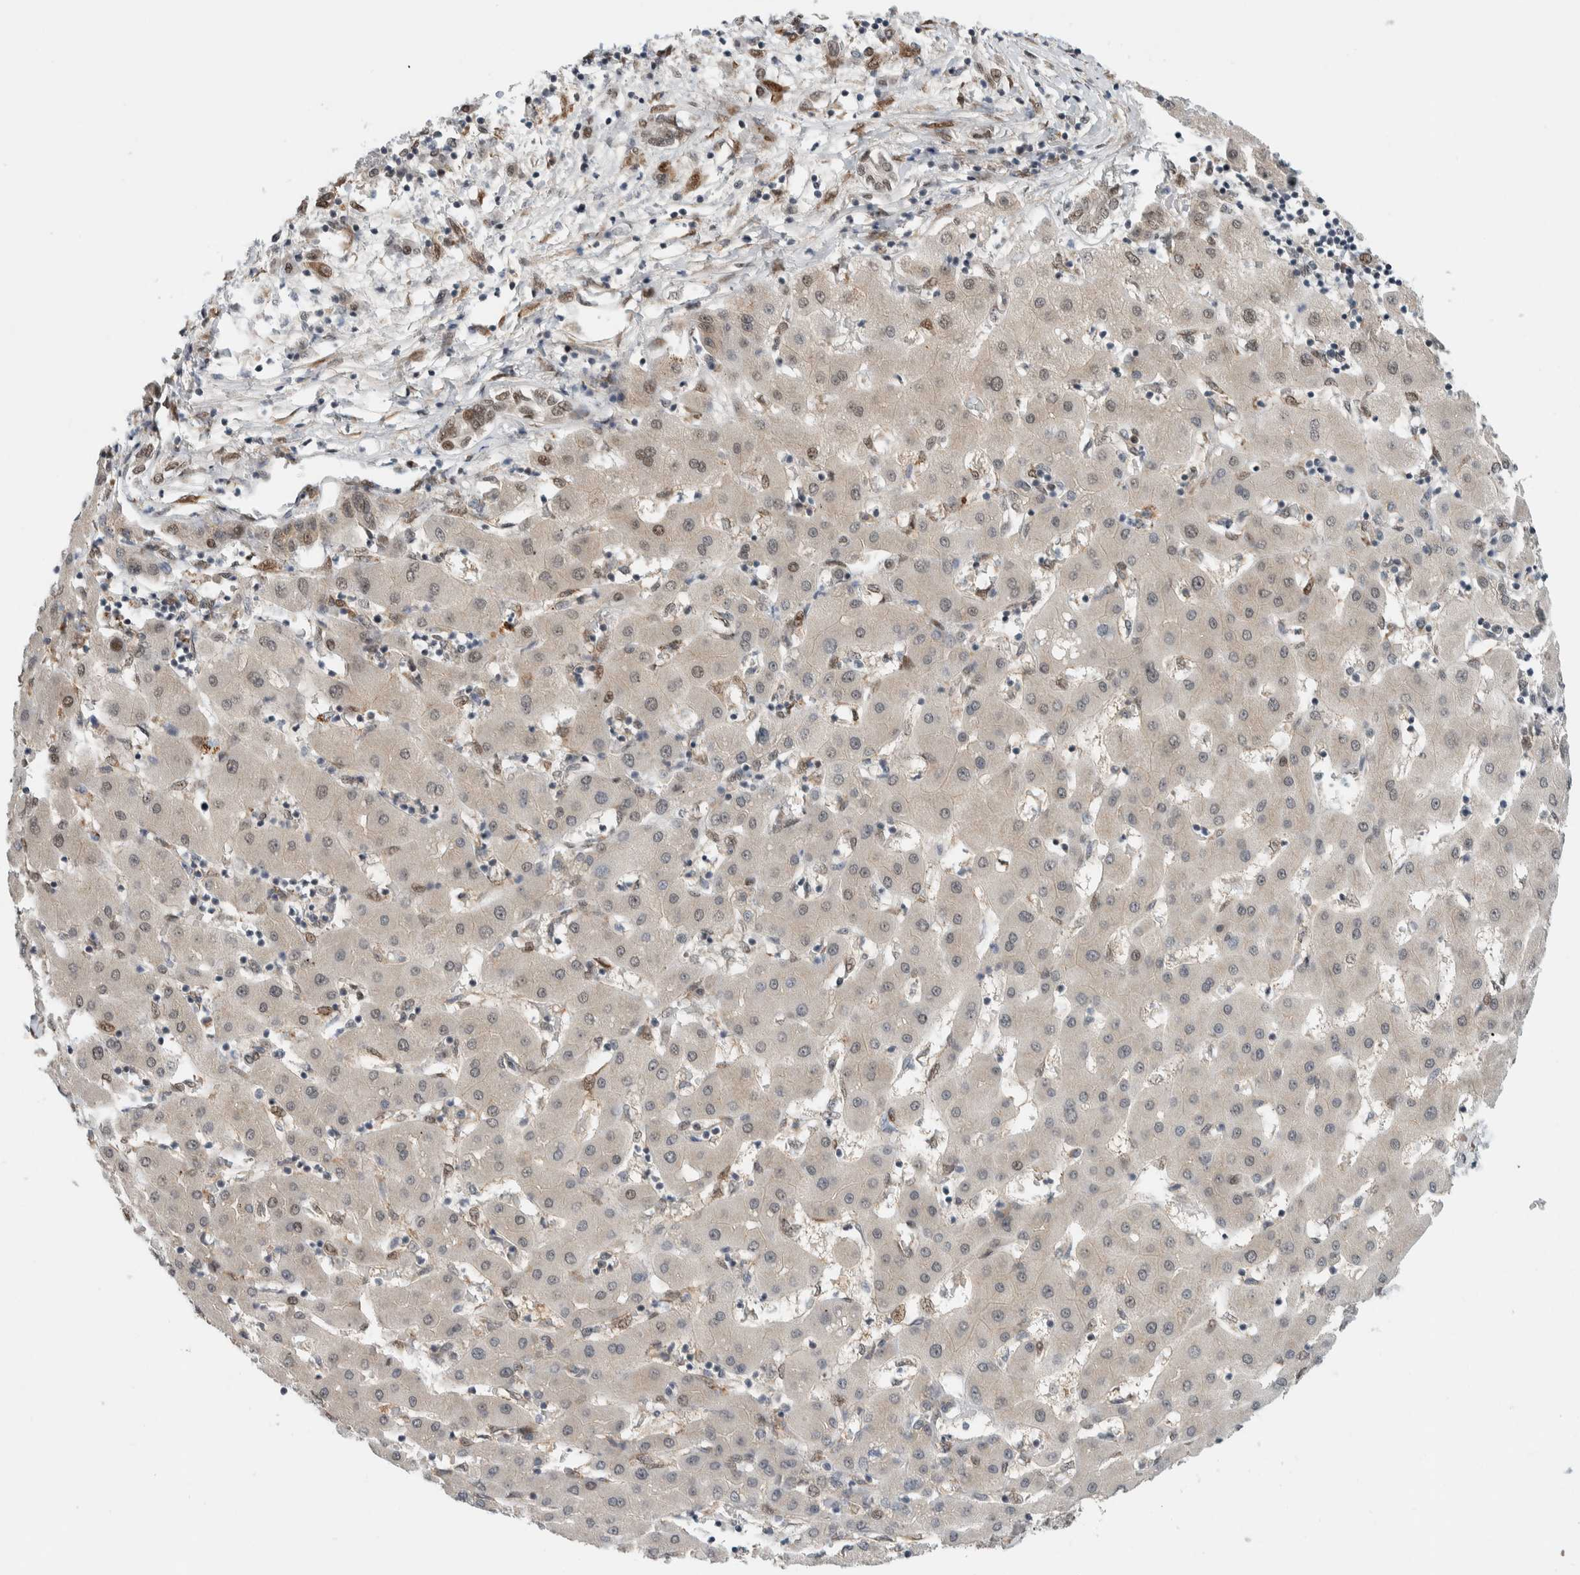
{"staining": {"intensity": "weak", "quantity": "25%-75%", "location": "nuclear"}, "tissue": "liver cancer", "cell_type": "Tumor cells", "image_type": "cancer", "snomed": [{"axis": "morphology", "description": "Carcinoma, Hepatocellular, NOS"}, {"axis": "topography", "description": "Liver"}], "caption": "Liver cancer stained with DAB immunohistochemistry (IHC) exhibits low levels of weak nuclear positivity in about 25%-75% of tumor cells.", "gene": "TNRC18", "patient": {"sex": "male", "age": 65}}